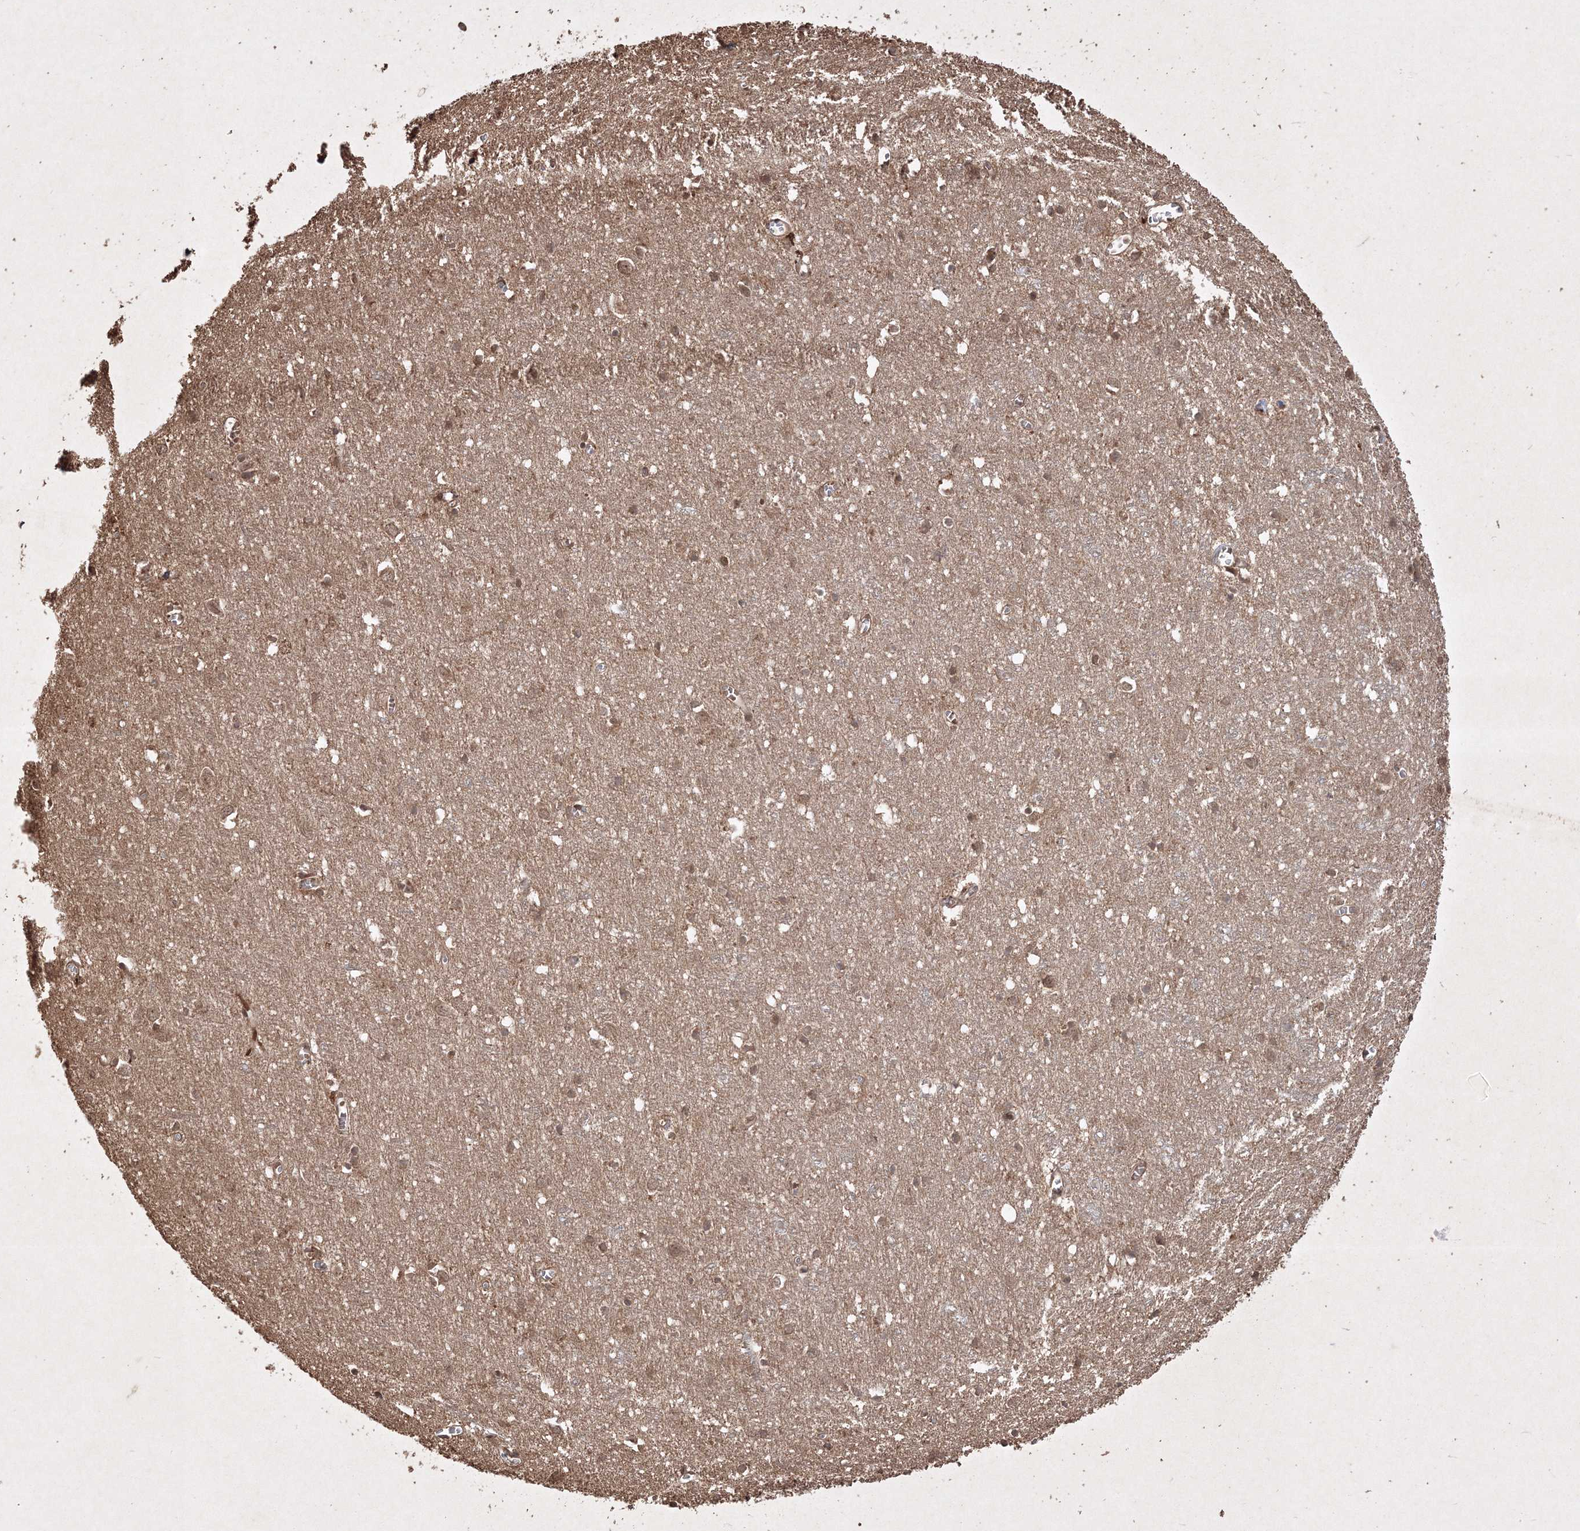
{"staining": {"intensity": "weak", "quantity": ">75%", "location": "cytoplasmic/membranous"}, "tissue": "cerebral cortex", "cell_type": "Endothelial cells", "image_type": "normal", "snomed": [{"axis": "morphology", "description": "Normal tissue, NOS"}, {"axis": "topography", "description": "Cerebral cortex"}], "caption": "Immunohistochemistry micrograph of benign cerebral cortex: human cerebral cortex stained using immunohistochemistry (IHC) shows low levels of weak protein expression localized specifically in the cytoplasmic/membranous of endothelial cells, appearing as a cytoplasmic/membranous brown color.", "gene": "PELI3", "patient": {"sex": "female", "age": 64}}